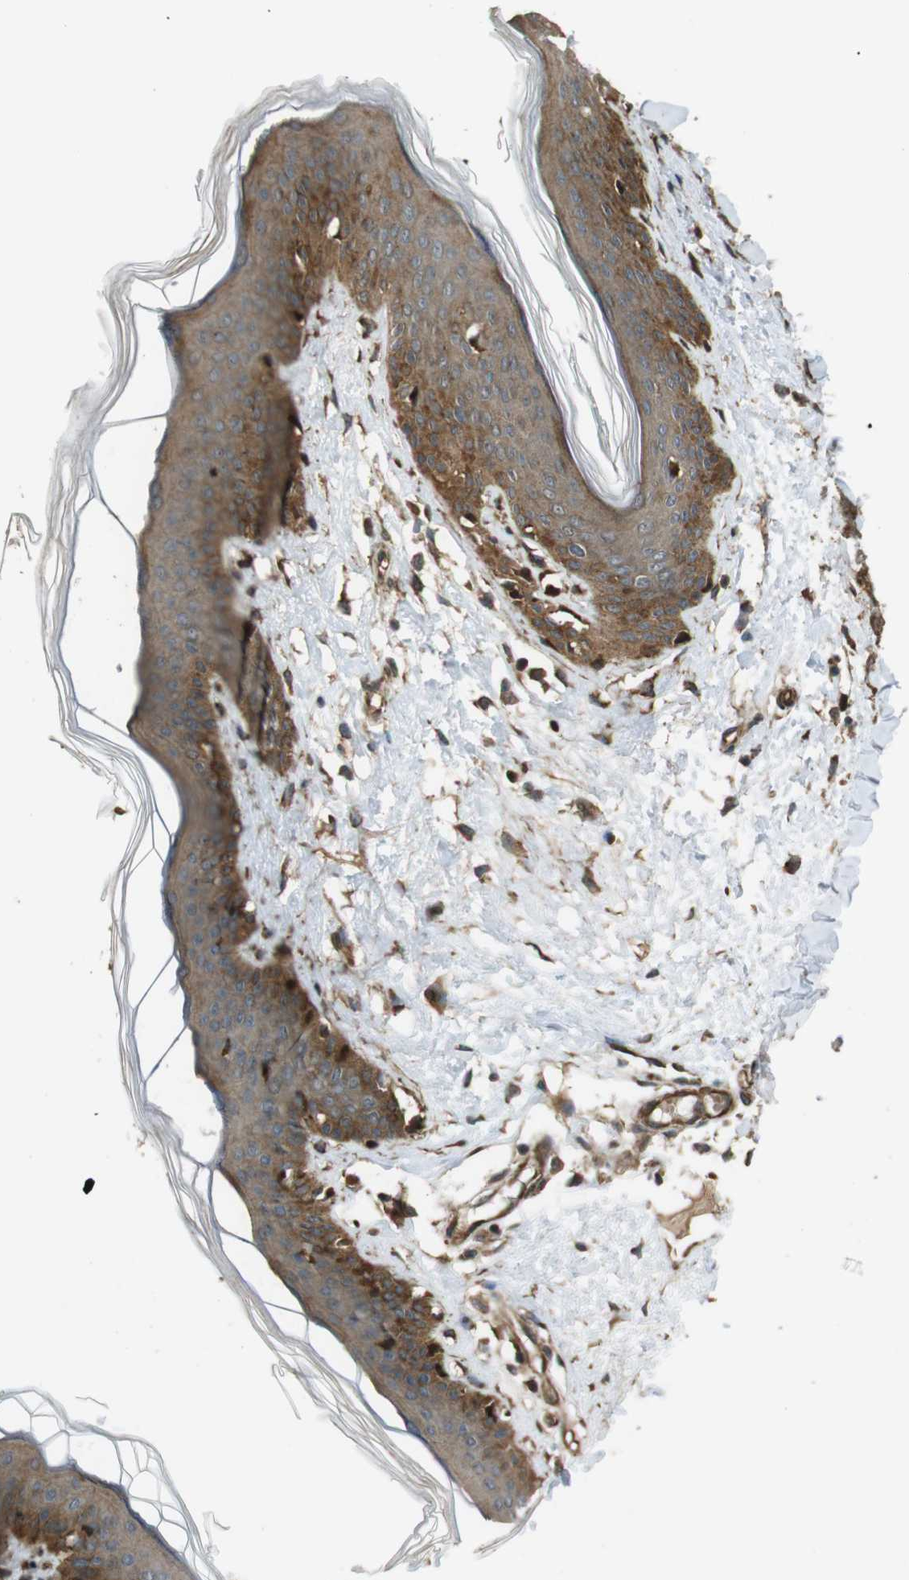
{"staining": {"intensity": "moderate", "quantity": ">75%", "location": "cytoplasmic/membranous"}, "tissue": "skin", "cell_type": "Fibroblasts", "image_type": "normal", "snomed": [{"axis": "morphology", "description": "Normal tissue, NOS"}, {"axis": "topography", "description": "Skin"}], "caption": "Skin stained with a brown dye displays moderate cytoplasmic/membranous positive positivity in about >75% of fibroblasts.", "gene": "MSRB3", "patient": {"sex": "female", "age": 17}}